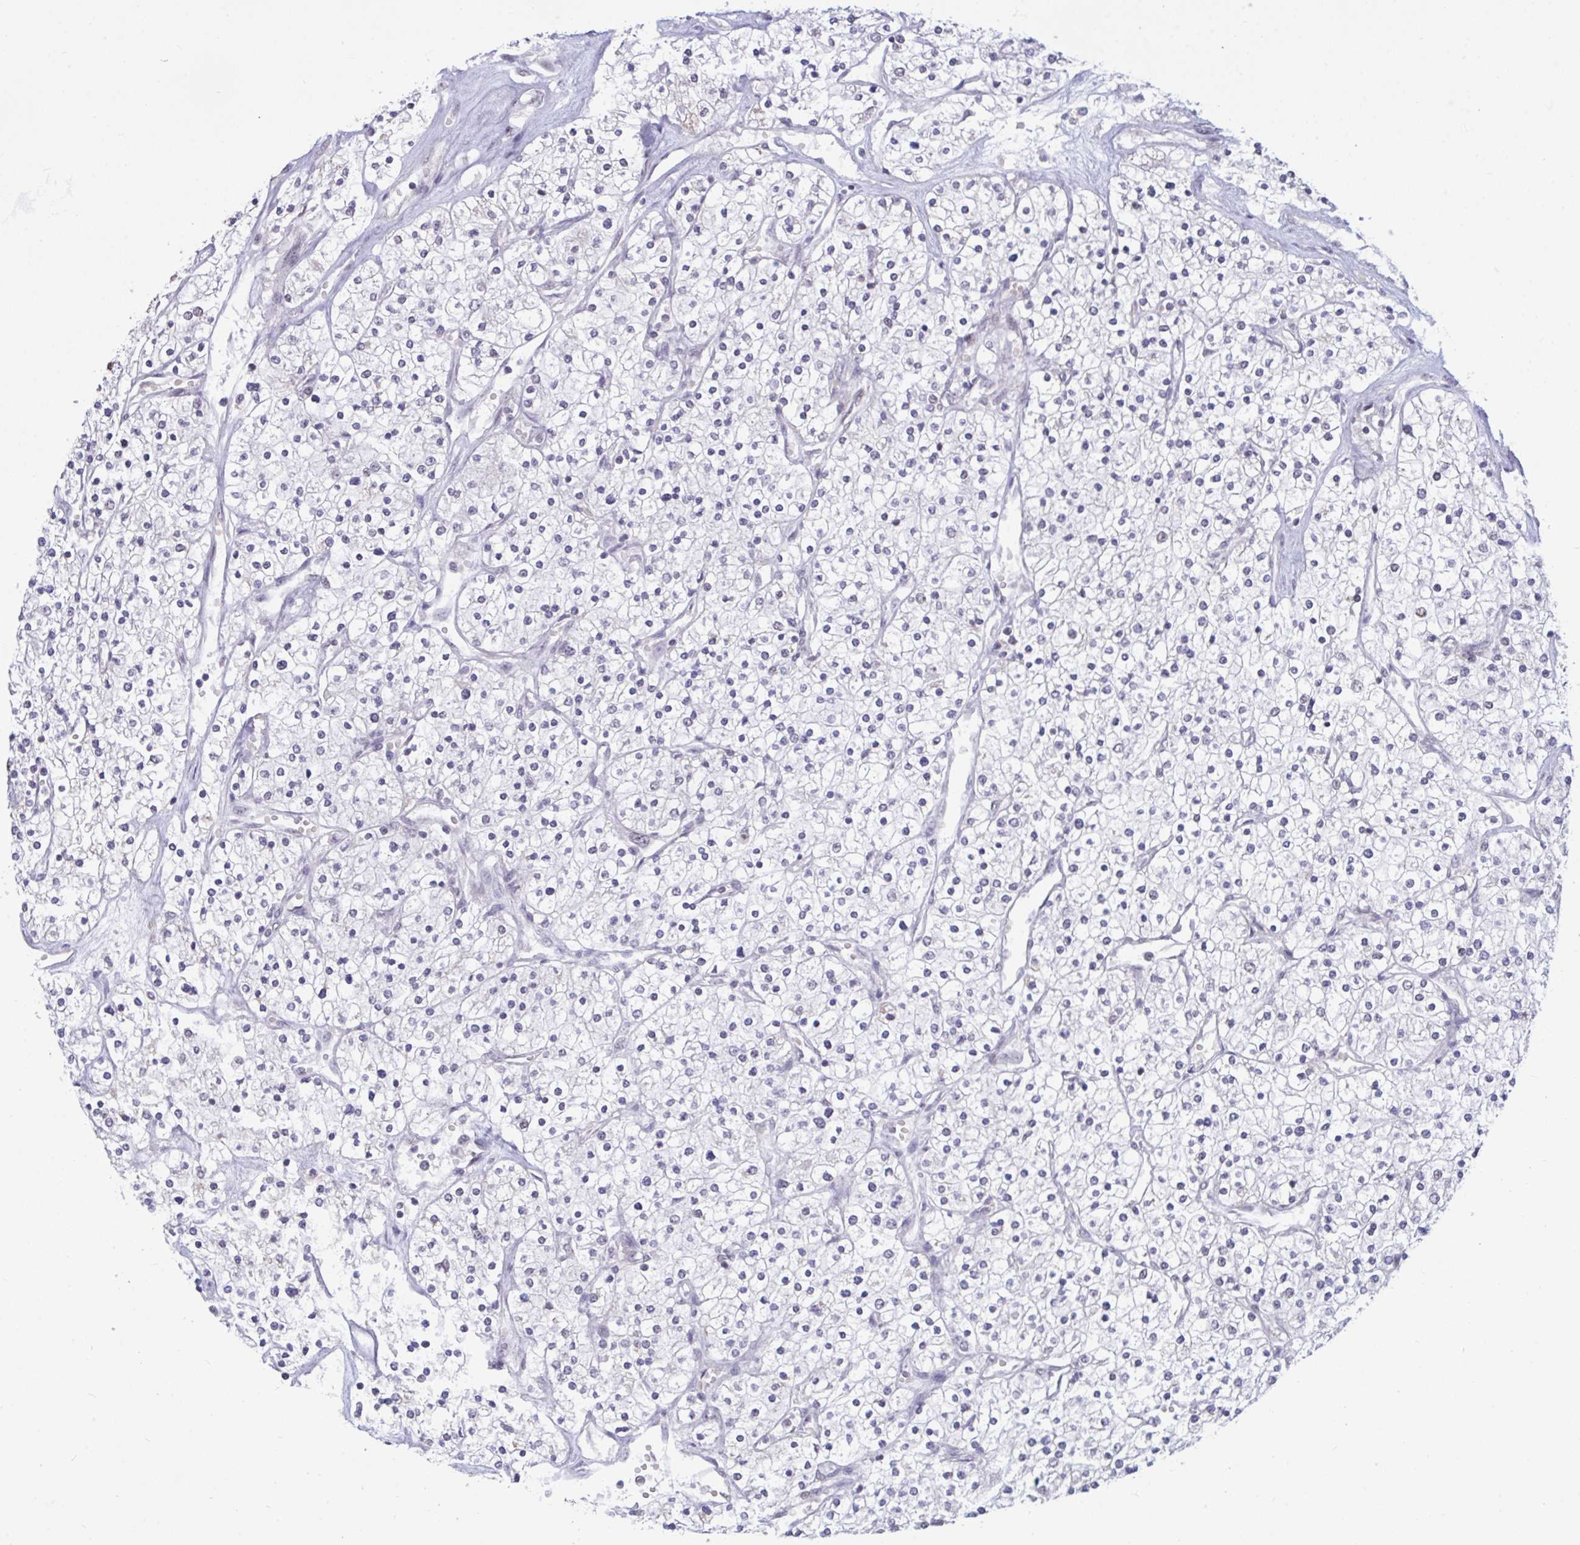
{"staining": {"intensity": "negative", "quantity": "none", "location": "none"}, "tissue": "renal cancer", "cell_type": "Tumor cells", "image_type": "cancer", "snomed": [{"axis": "morphology", "description": "Adenocarcinoma, NOS"}, {"axis": "topography", "description": "Kidney"}], "caption": "This is an immunohistochemistry image of renal adenocarcinoma. There is no positivity in tumor cells.", "gene": "PUF60", "patient": {"sex": "male", "age": 80}}